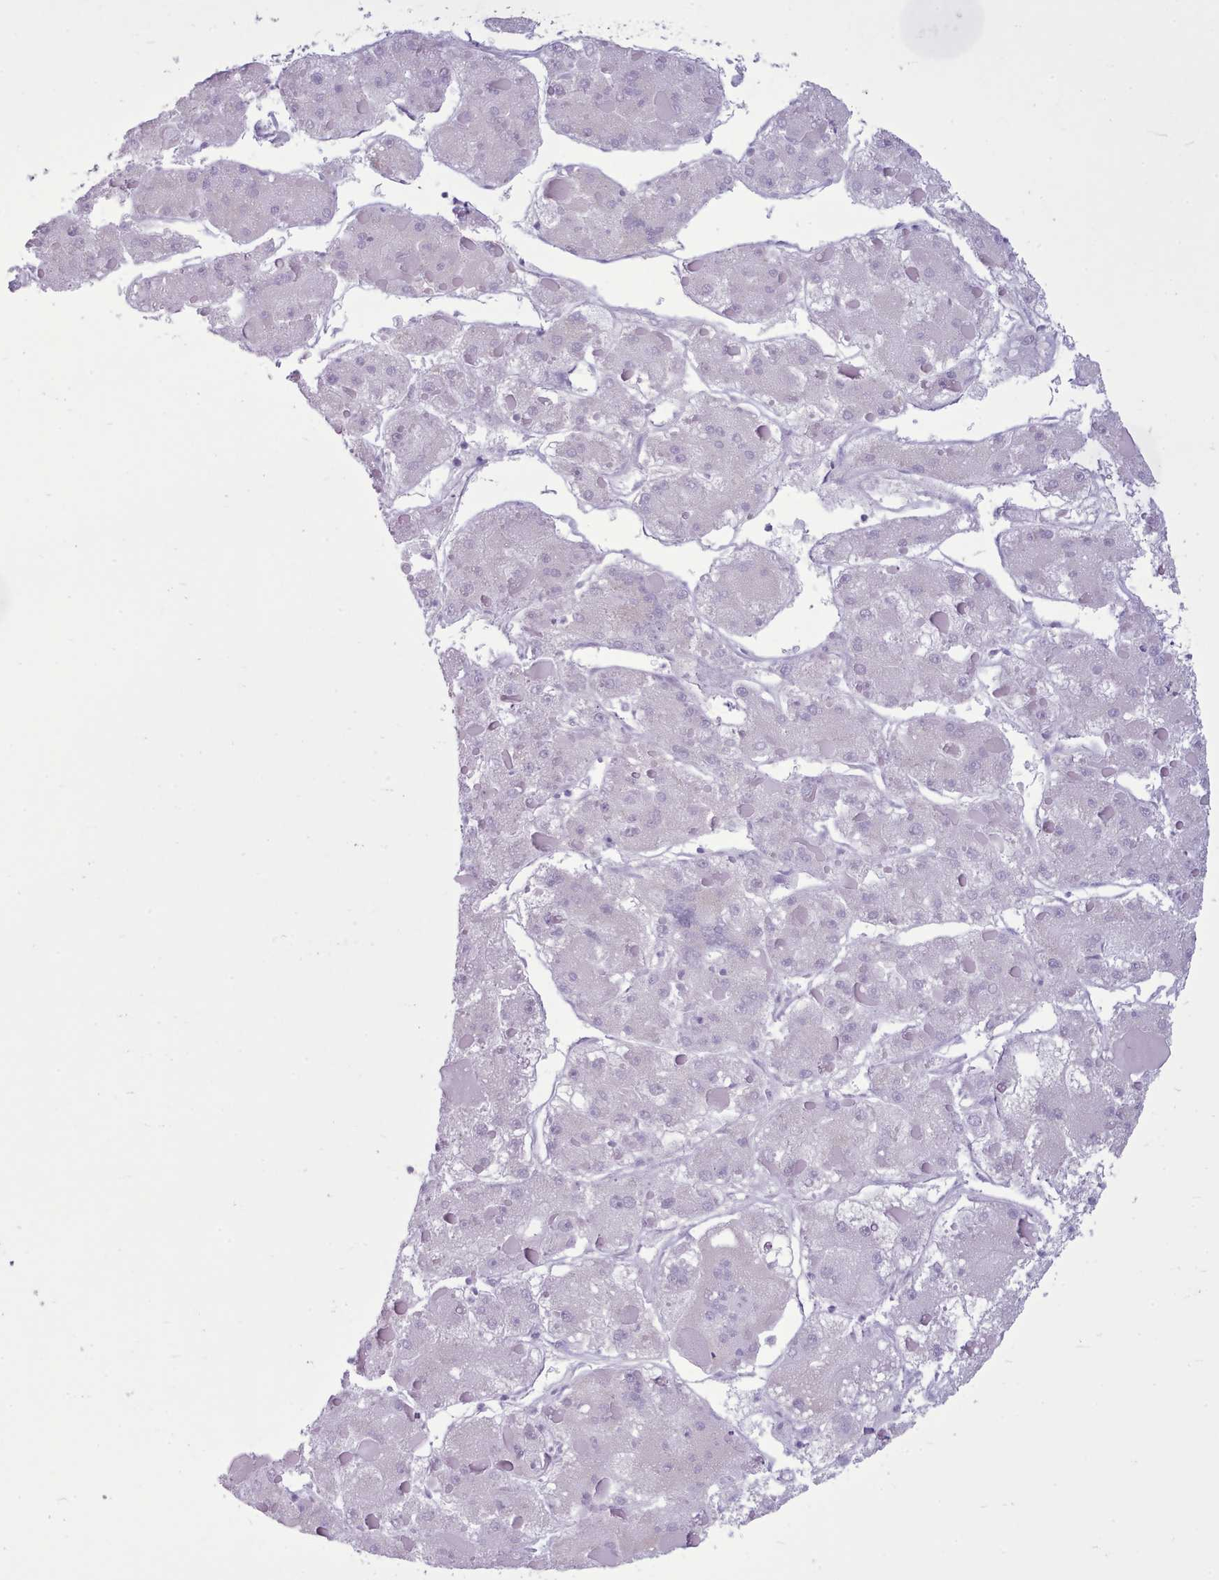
{"staining": {"intensity": "negative", "quantity": "none", "location": "none"}, "tissue": "liver cancer", "cell_type": "Tumor cells", "image_type": "cancer", "snomed": [{"axis": "morphology", "description": "Carcinoma, Hepatocellular, NOS"}, {"axis": "topography", "description": "Liver"}], "caption": "Immunohistochemical staining of hepatocellular carcinoma (liver) shows no significant expression in tumor cells.", "gene": "FBXO48", "patient": {"sex": "female", "age": 73}}